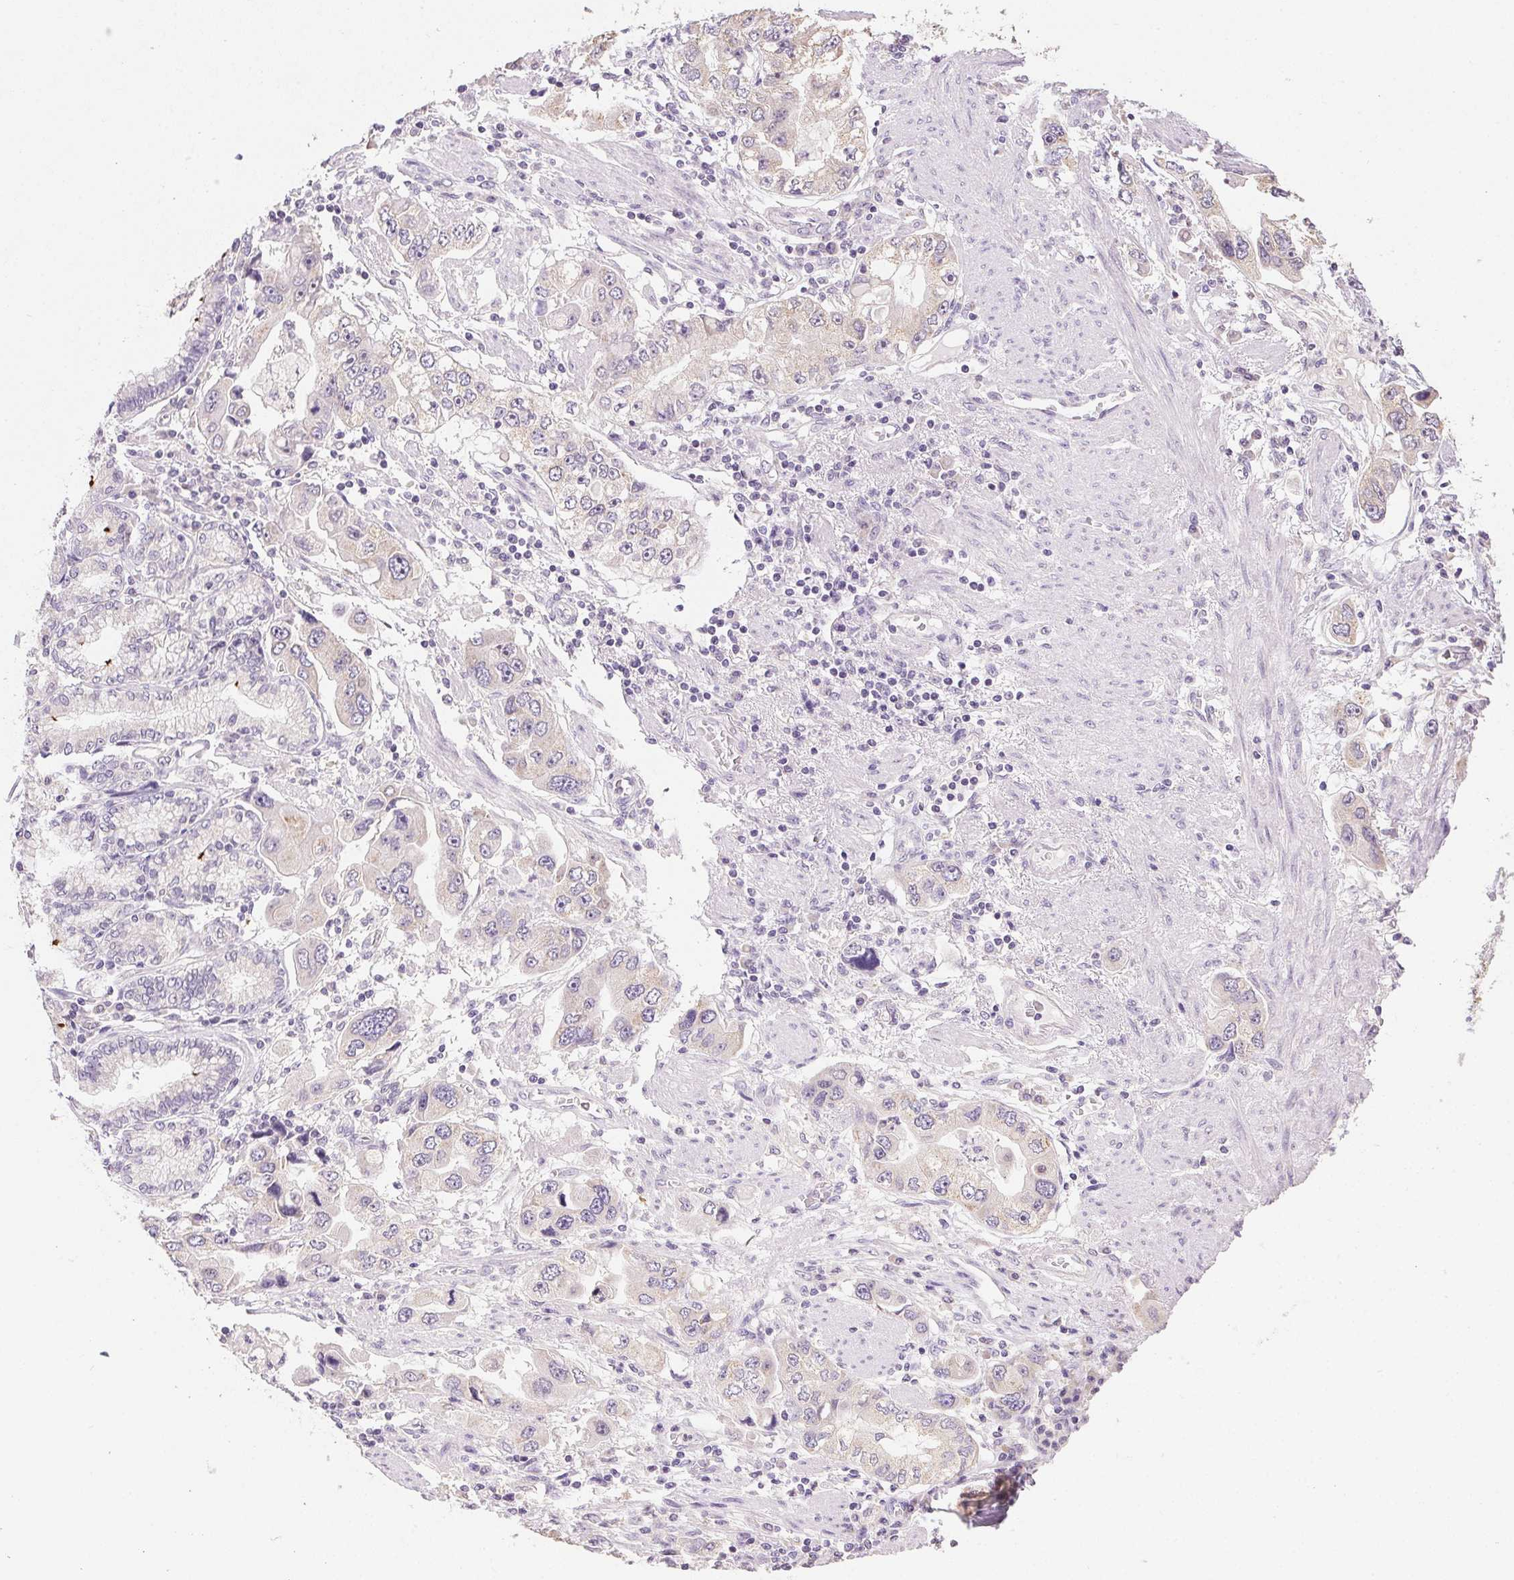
{"staining": {"intensity": "weak", "quantity": "<25%", "location": "cytoplasmic/membranous"}, "tissue": "stomach cancer", "cell_type": "Tumor cells", "image_type": "cancer", "snomed": [{"axis": "morphology", "description": "Adenocarcinoma, NOS"}, {"axis": "topography", "description": "Stomach, lower"}], "caption": "Image shows no protein expression in tumor cells of adenocarcinoma (stomach) tissue.", "gene": "SPACA9", "patient": {"sex": "female", "age": 93}}